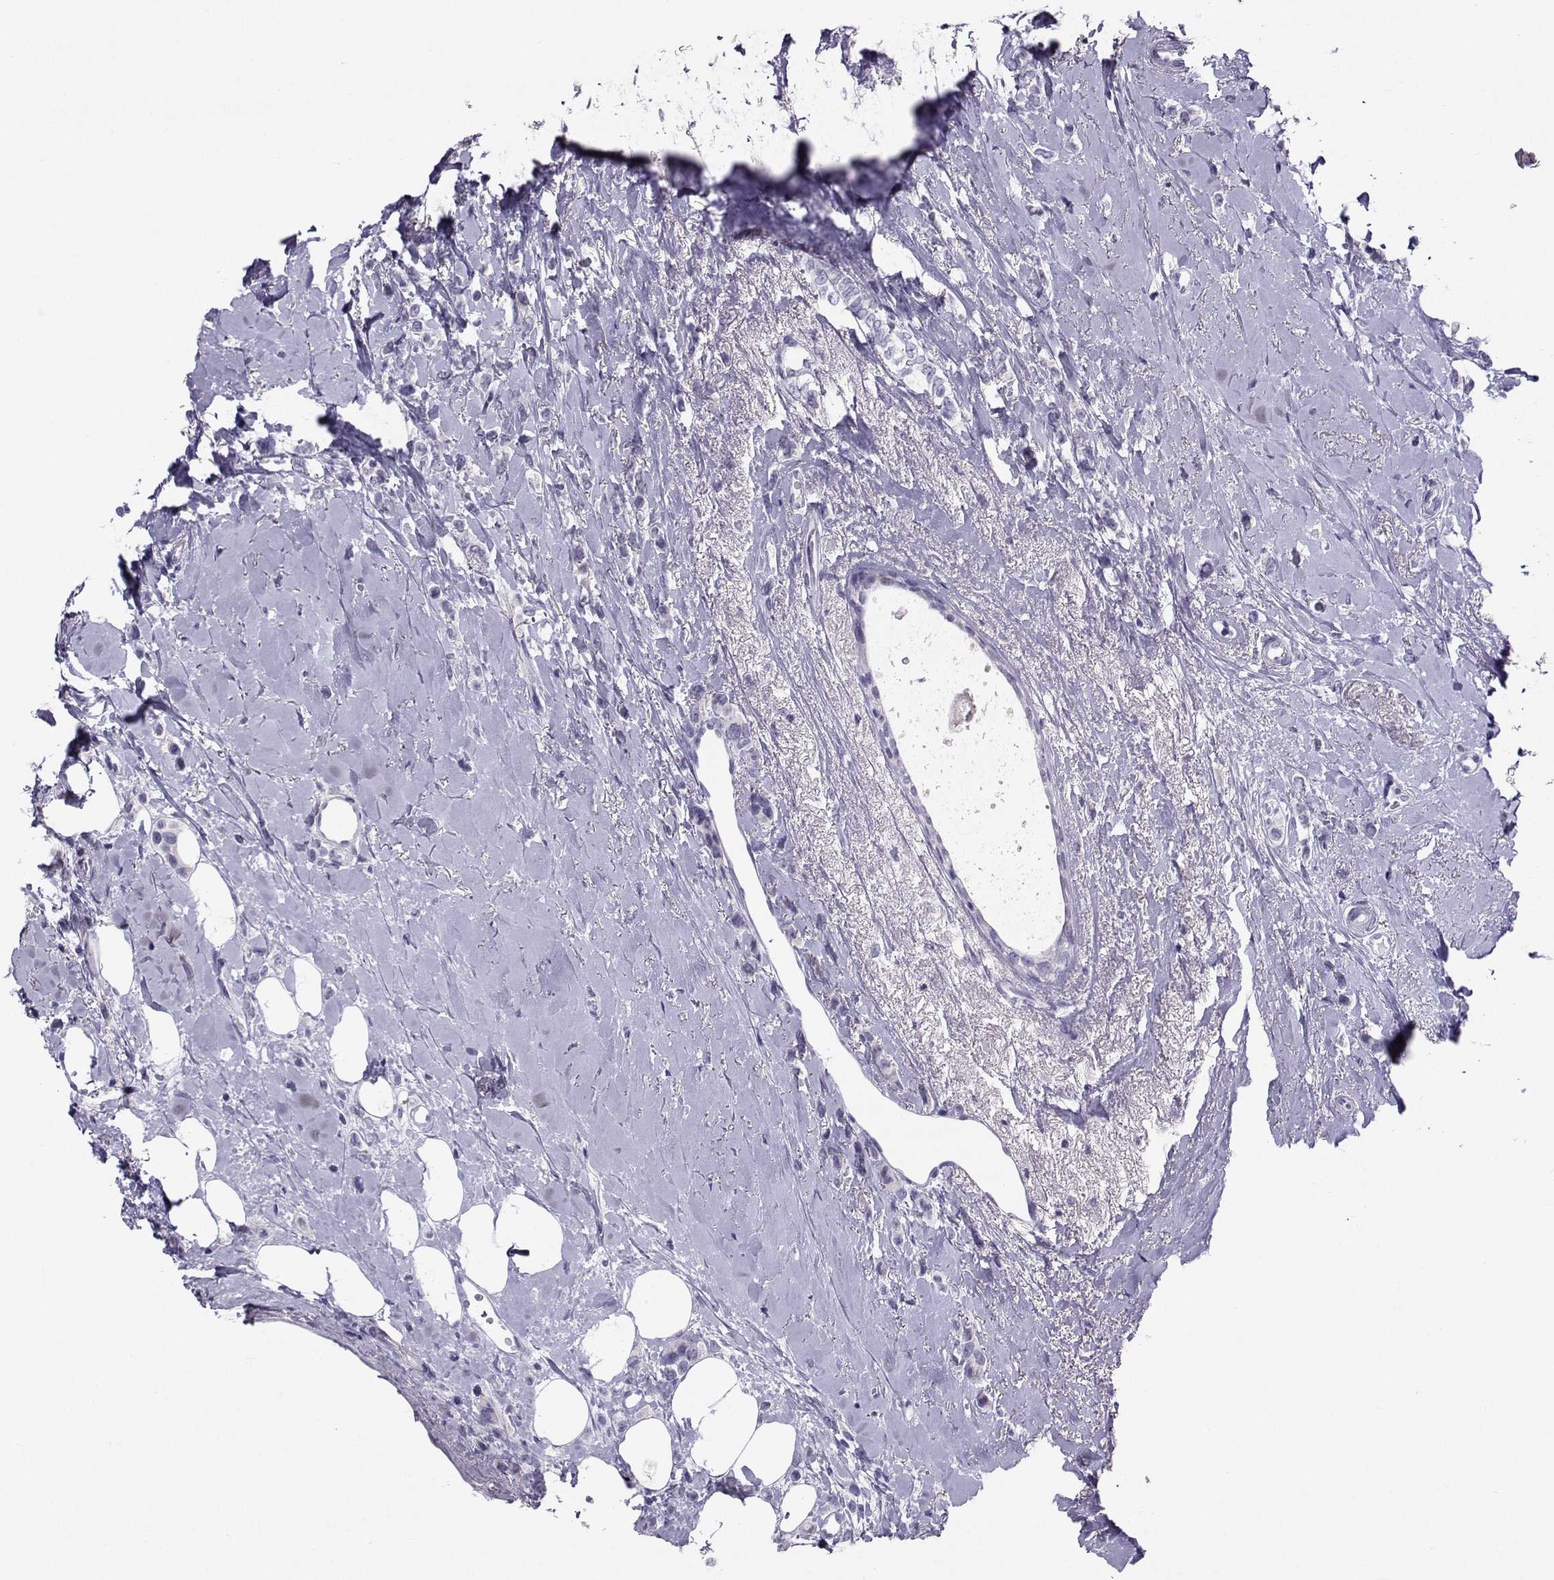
{"staining": {"intensity": "negative", "quantity": "none", "location": "none"}, "tissue": "breast cancer", "cell_type": "Tumor cells", "image_type": "cancer", "snomed": [{"axis": "morphology", "description": "Lobular carcinoma"}, {"axis": "topography", "description": "Breast"}], "caption": "Immunohistochemistry of lobular carcinoma (breast) demonstrates no staining in tumor cells.", "gene": "PGK1", "patient": {"sex": "female", "age": 66}}